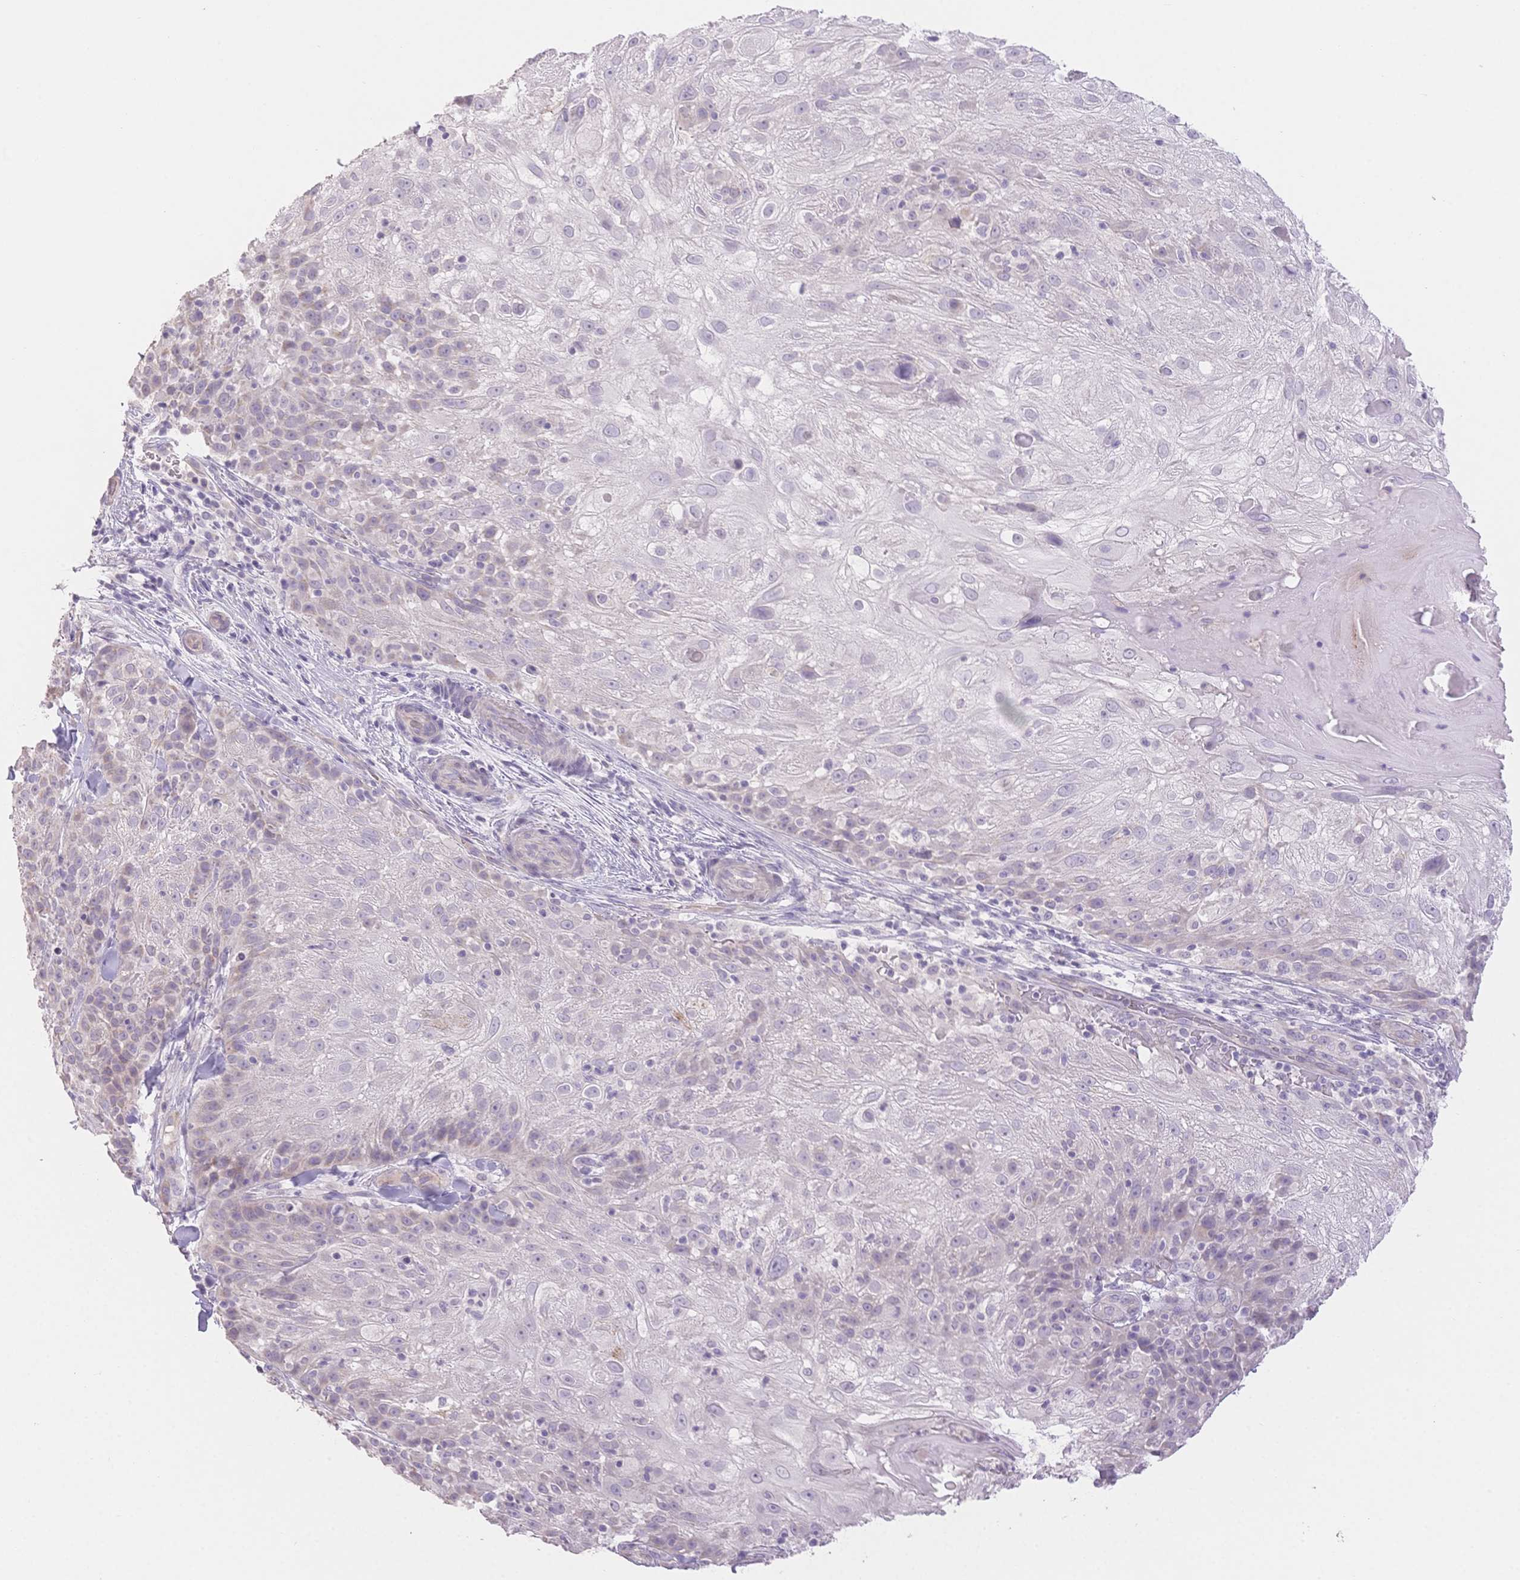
{"staining": {"intensity": "negative", "quantity": "none", "location": "none"}, "tissue": "skin cancer", "cell_type": "Tumor cells", "image_type": "cancer", "snomed": [{"axis": "morphology", "description": "Normal tissue, NOS"}, {"axis": "morphology", "description": "Squamous cell carcinoma, NOS"}, {"axis": "topography", "description": "Skin"}], "caption": "An immunohistochemistry micrograph of squamous cell carcinoma (skin) is shown. There is no staining in tumor cells of squamous cell carcinoma (skin).", "gene": "SUV39H2", "patient": {"sex": "female", "age": 83}}